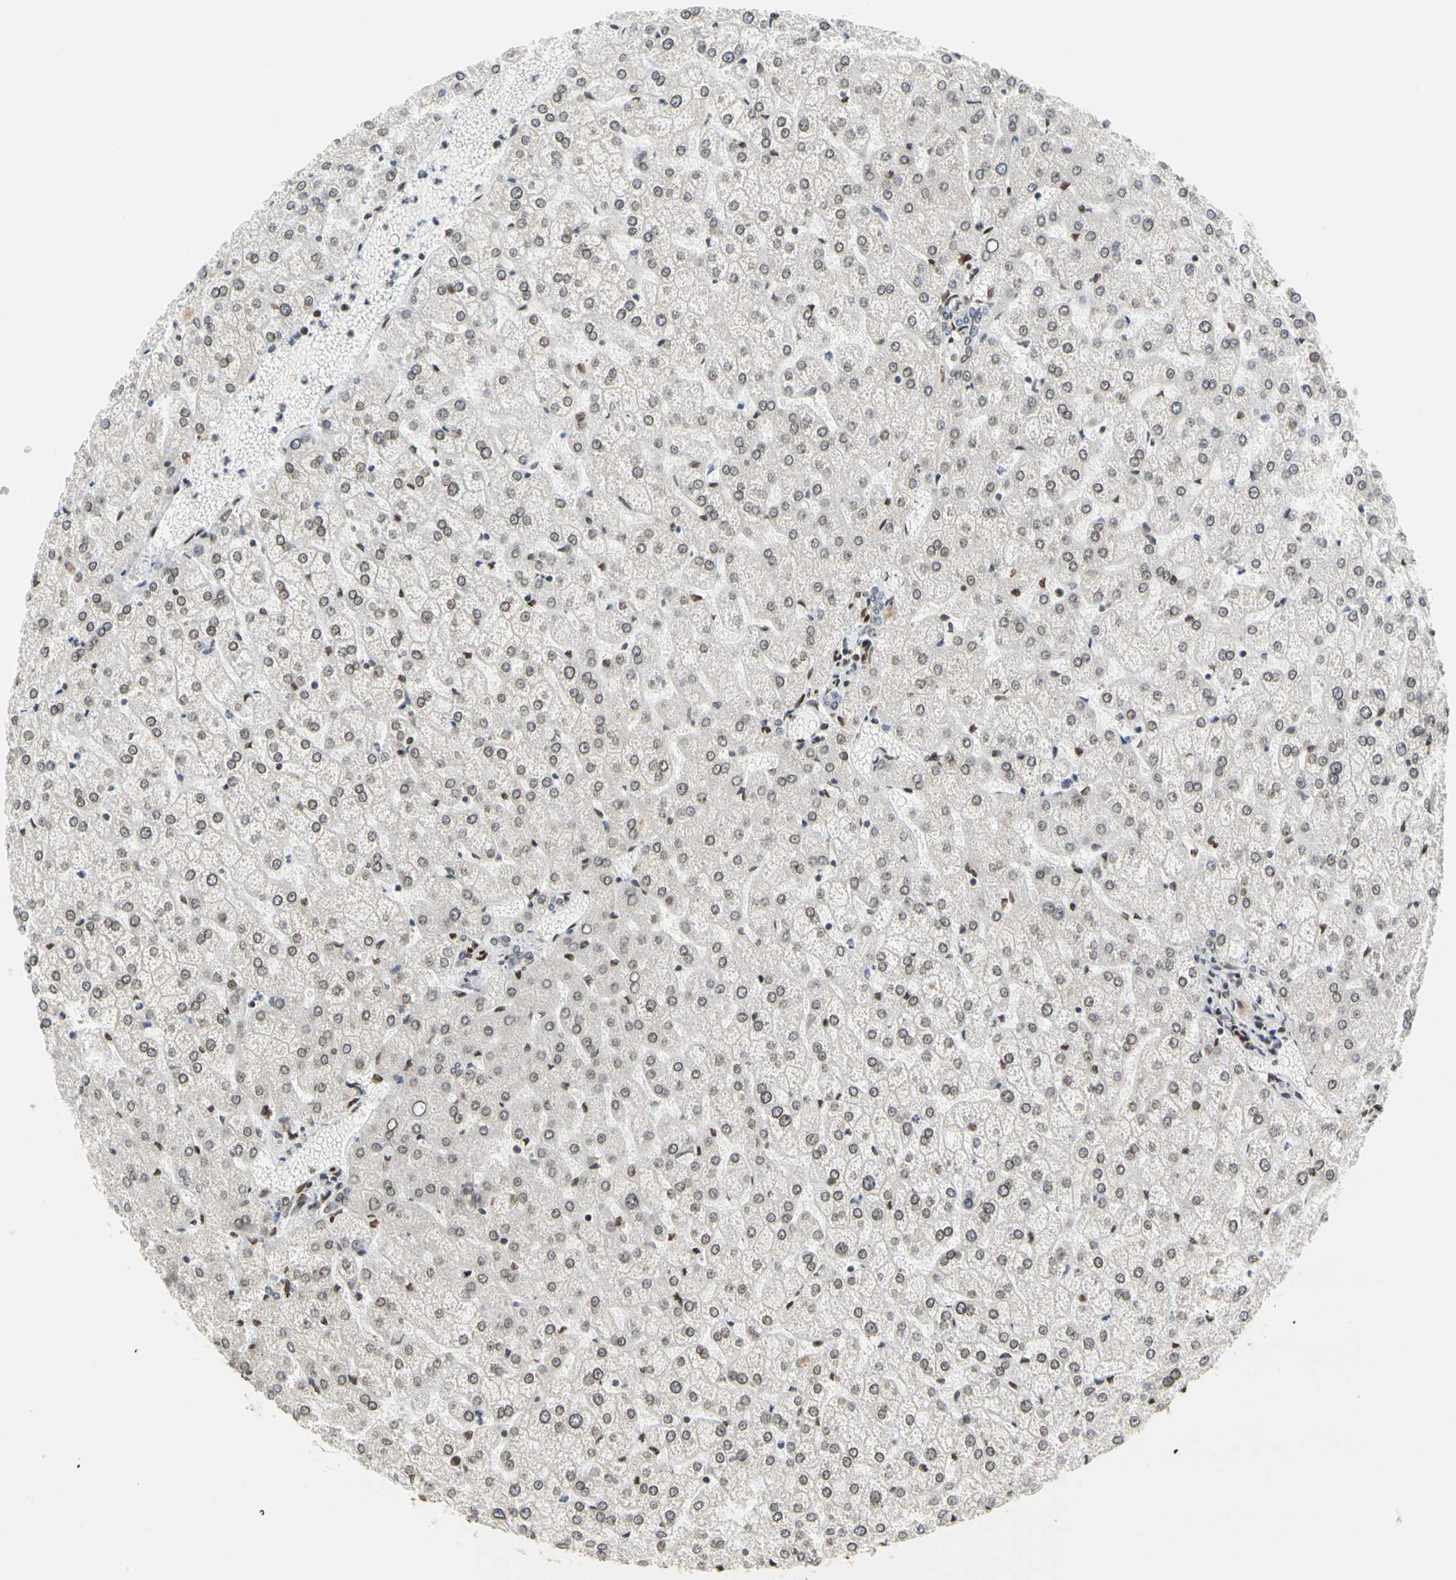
{"staining": {"intensity": "moderate", "quantity": "25%-75%", "location": "cytoplasmic/membranous,nuclear"}, "tissue": "liver", "cell_type": "Cholangiocytes", "image_type": "normal", "snomed": [{"axis": "morphology", "description": "Normal tissue, NOS"}, {"axis": "topography", "description": "Liver"}], "caption": "Human liver stained for a protein (brown) displays moderate cytoplasmic/membranous,nuclear positive positivity in about 25%-75% of cholangiocytes.", "gene": "SUN1", "patient": {"sex": "female", "age": 32}}